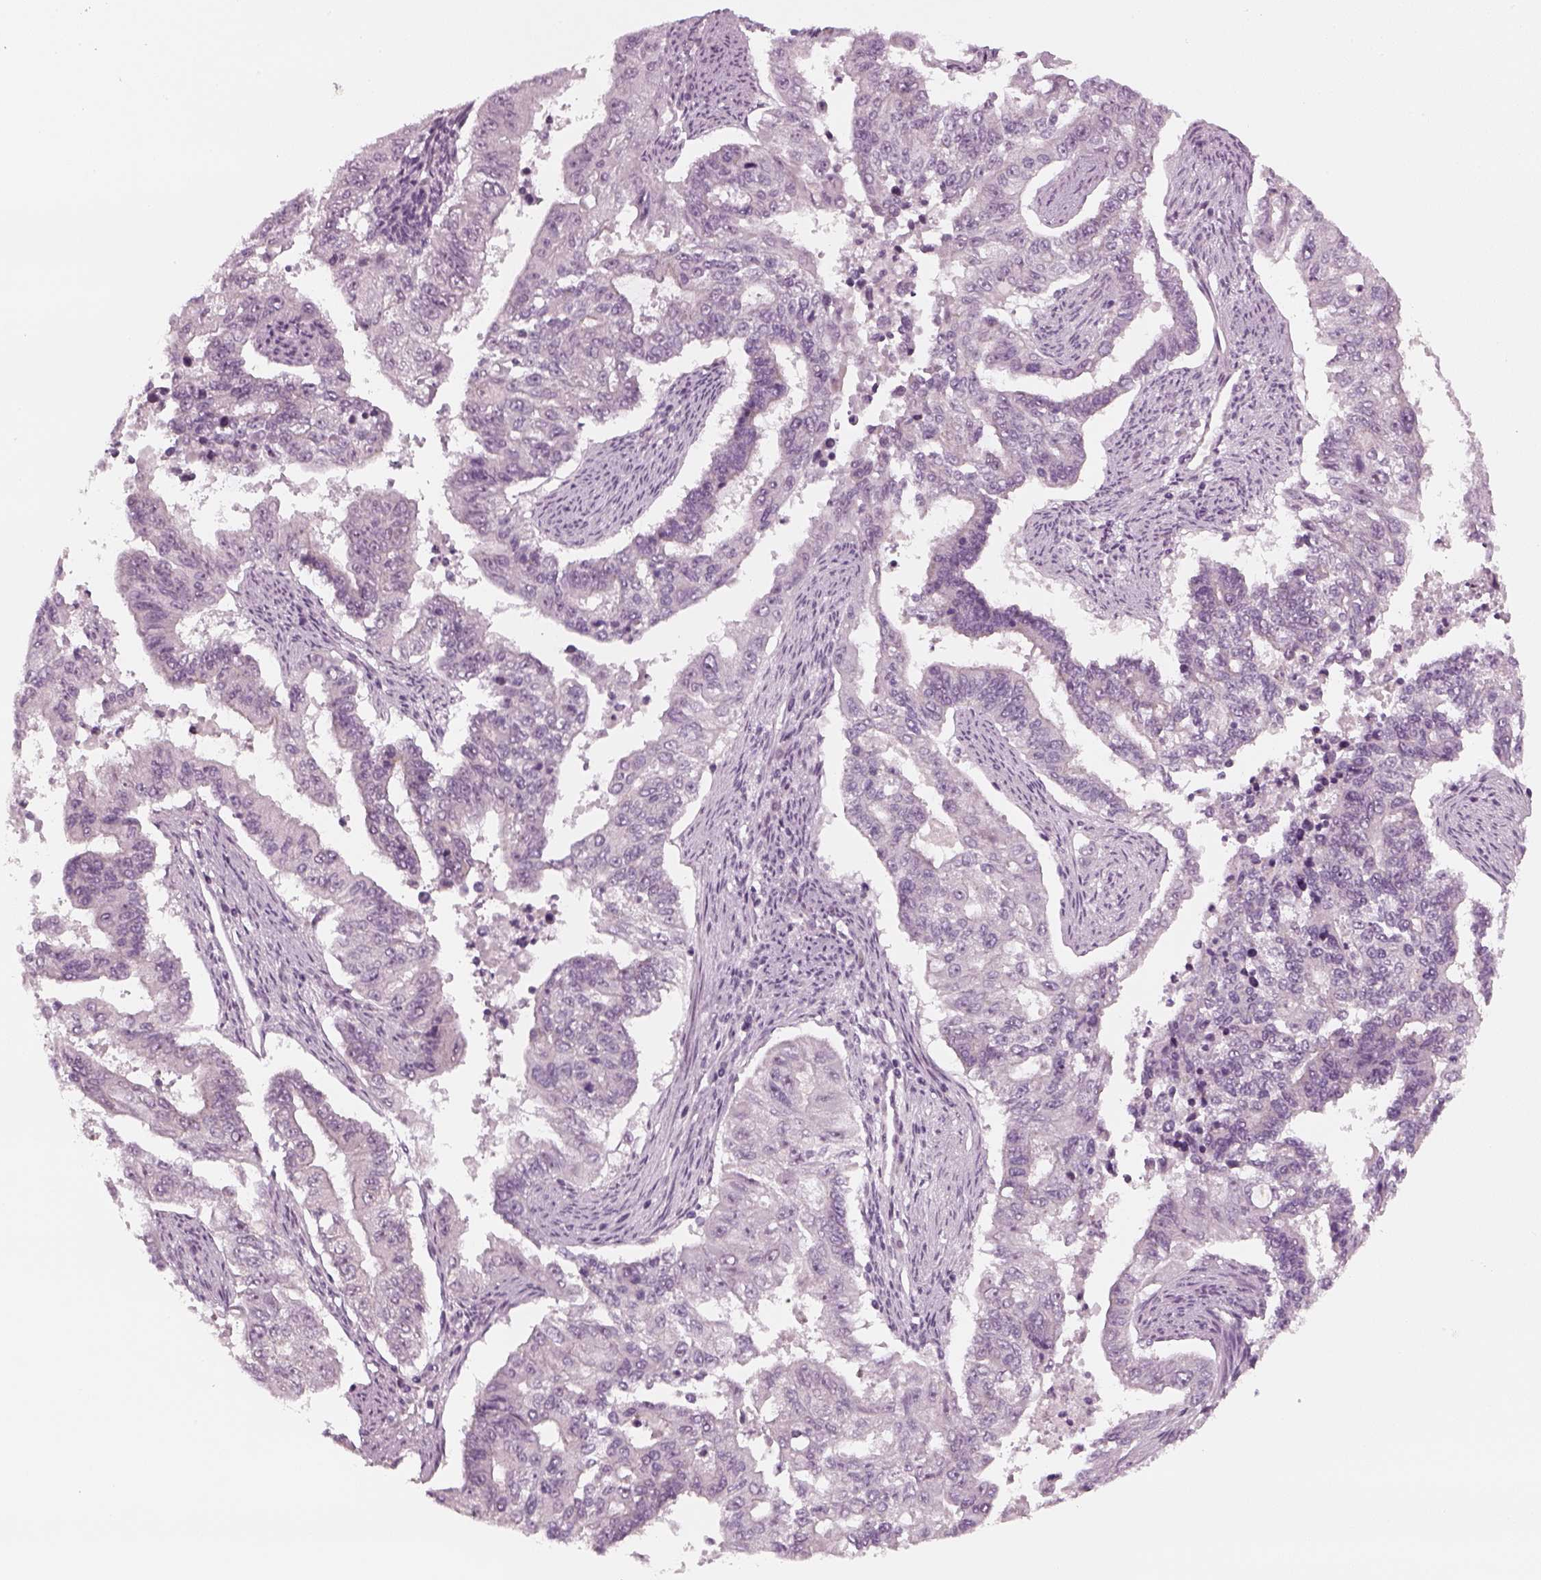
{"staining": {"intensity": "negative", "quantity": "none", "location": "none"}, "tissue": "endometrial cancer", "cell_type": "Tumor cells", "image_type": "cancer", "snomed": [{"axis": "morphology", "description": "Adenocarcinoma, NOS"}, {"axis": "topography", "description": "Uterus"}], "caption": "This is an IHC image of human endometrial adenocarcinoma. There is no staining in tumor cells.", "gene": "PNMT", "patient": {"sex": "female", "age": 59}}